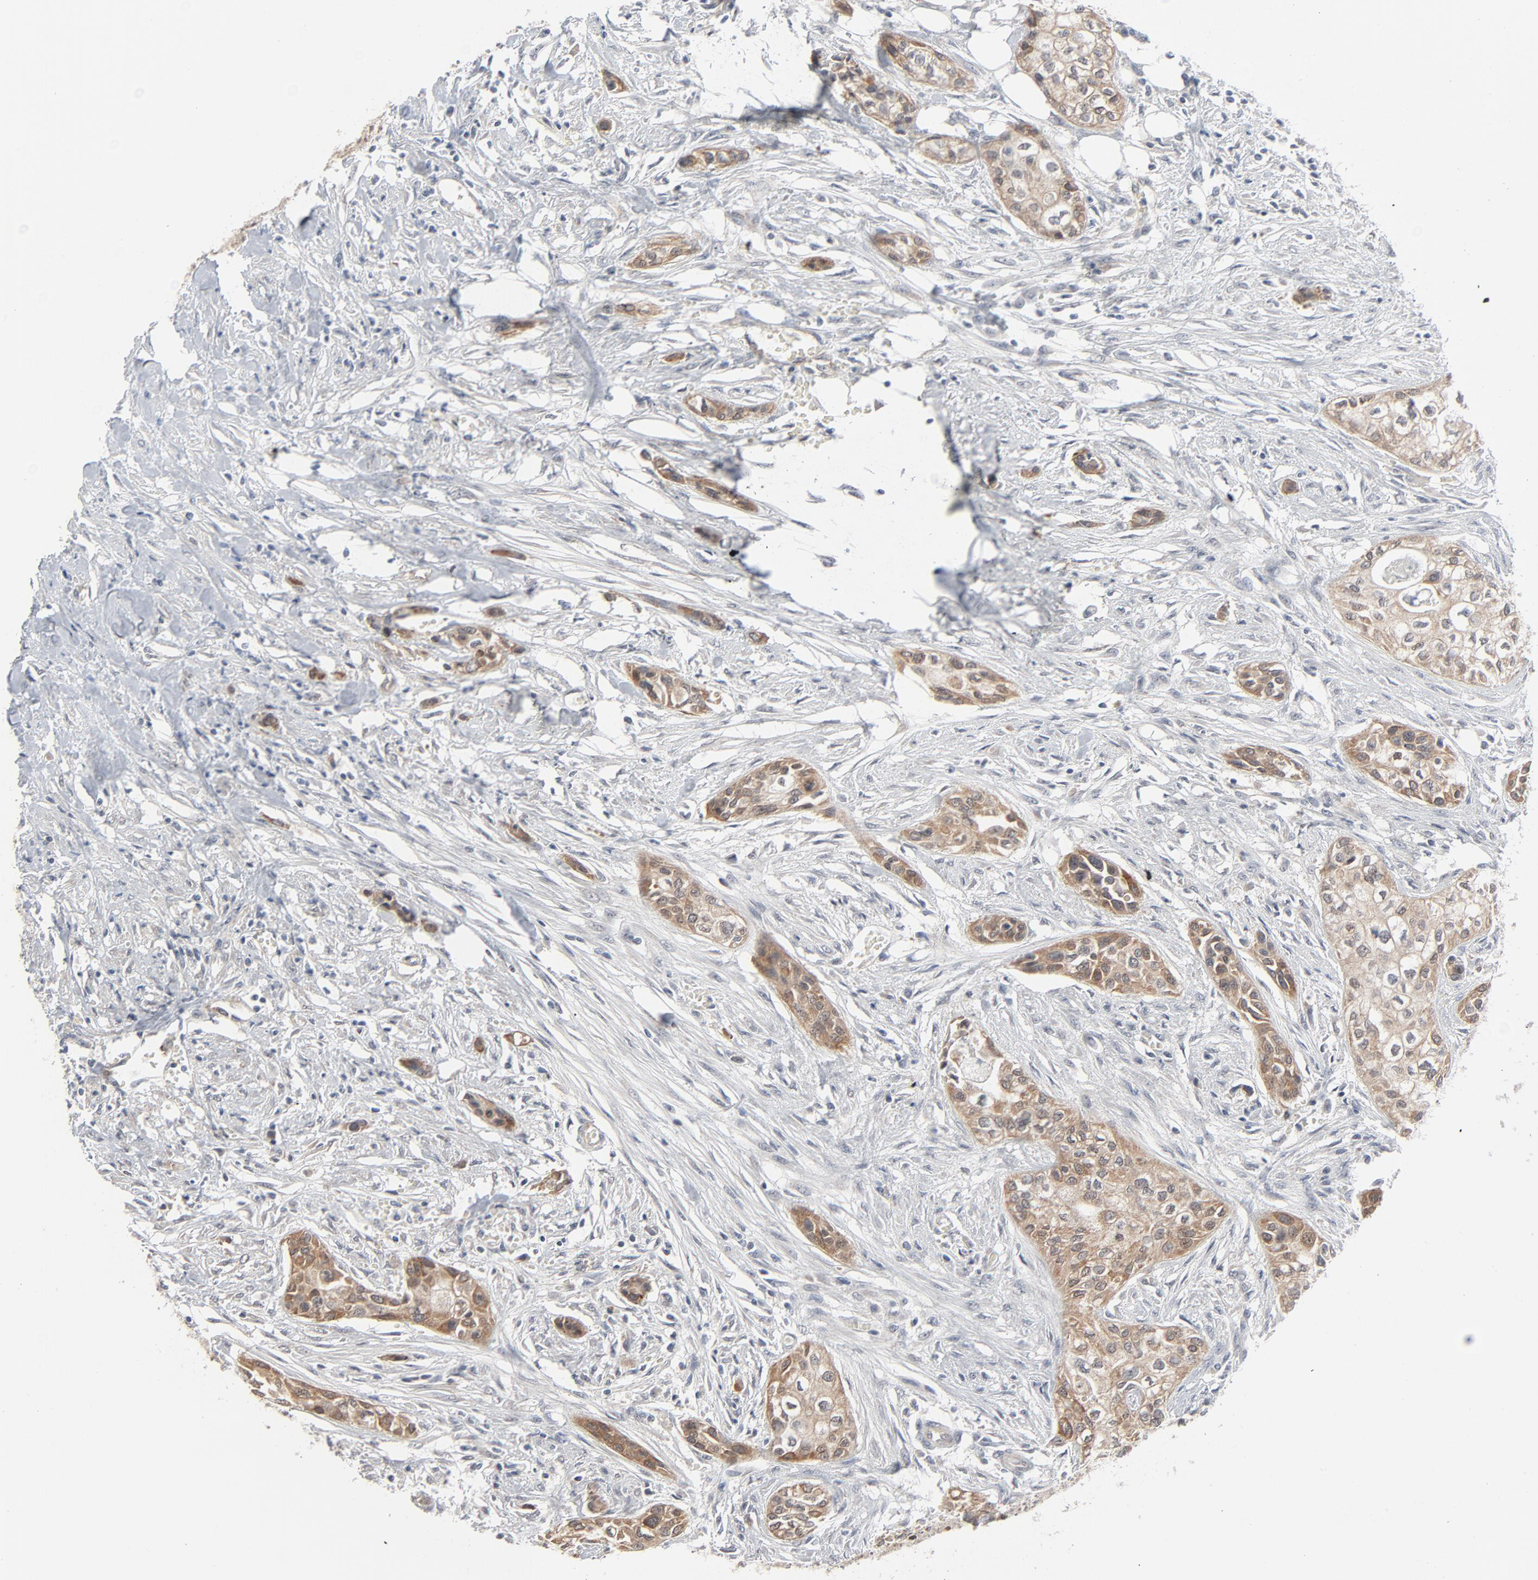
{"staining": {"intensity": "moderate", "quantity": ">75%", "location": "cytoplasmic/membranous,nuclear"}, "tissue": "urothelial cancer", "cell_type": "Tumor cells", "image_type": "cancer", "snomed": [{"axis": "morphology", "description": "Urothelial carcinoma, High grade"}, {"axis": "topography", "description": "Urinary bladder"}], "caption": "A brown stain labels moderate cytoplasmic/membranous and nuclear expression of a protein in urothelial carcinoma (high-grade) tumor cells.", "gene": "ITPR3", "patient": {"sex": "male", "age": 74}}